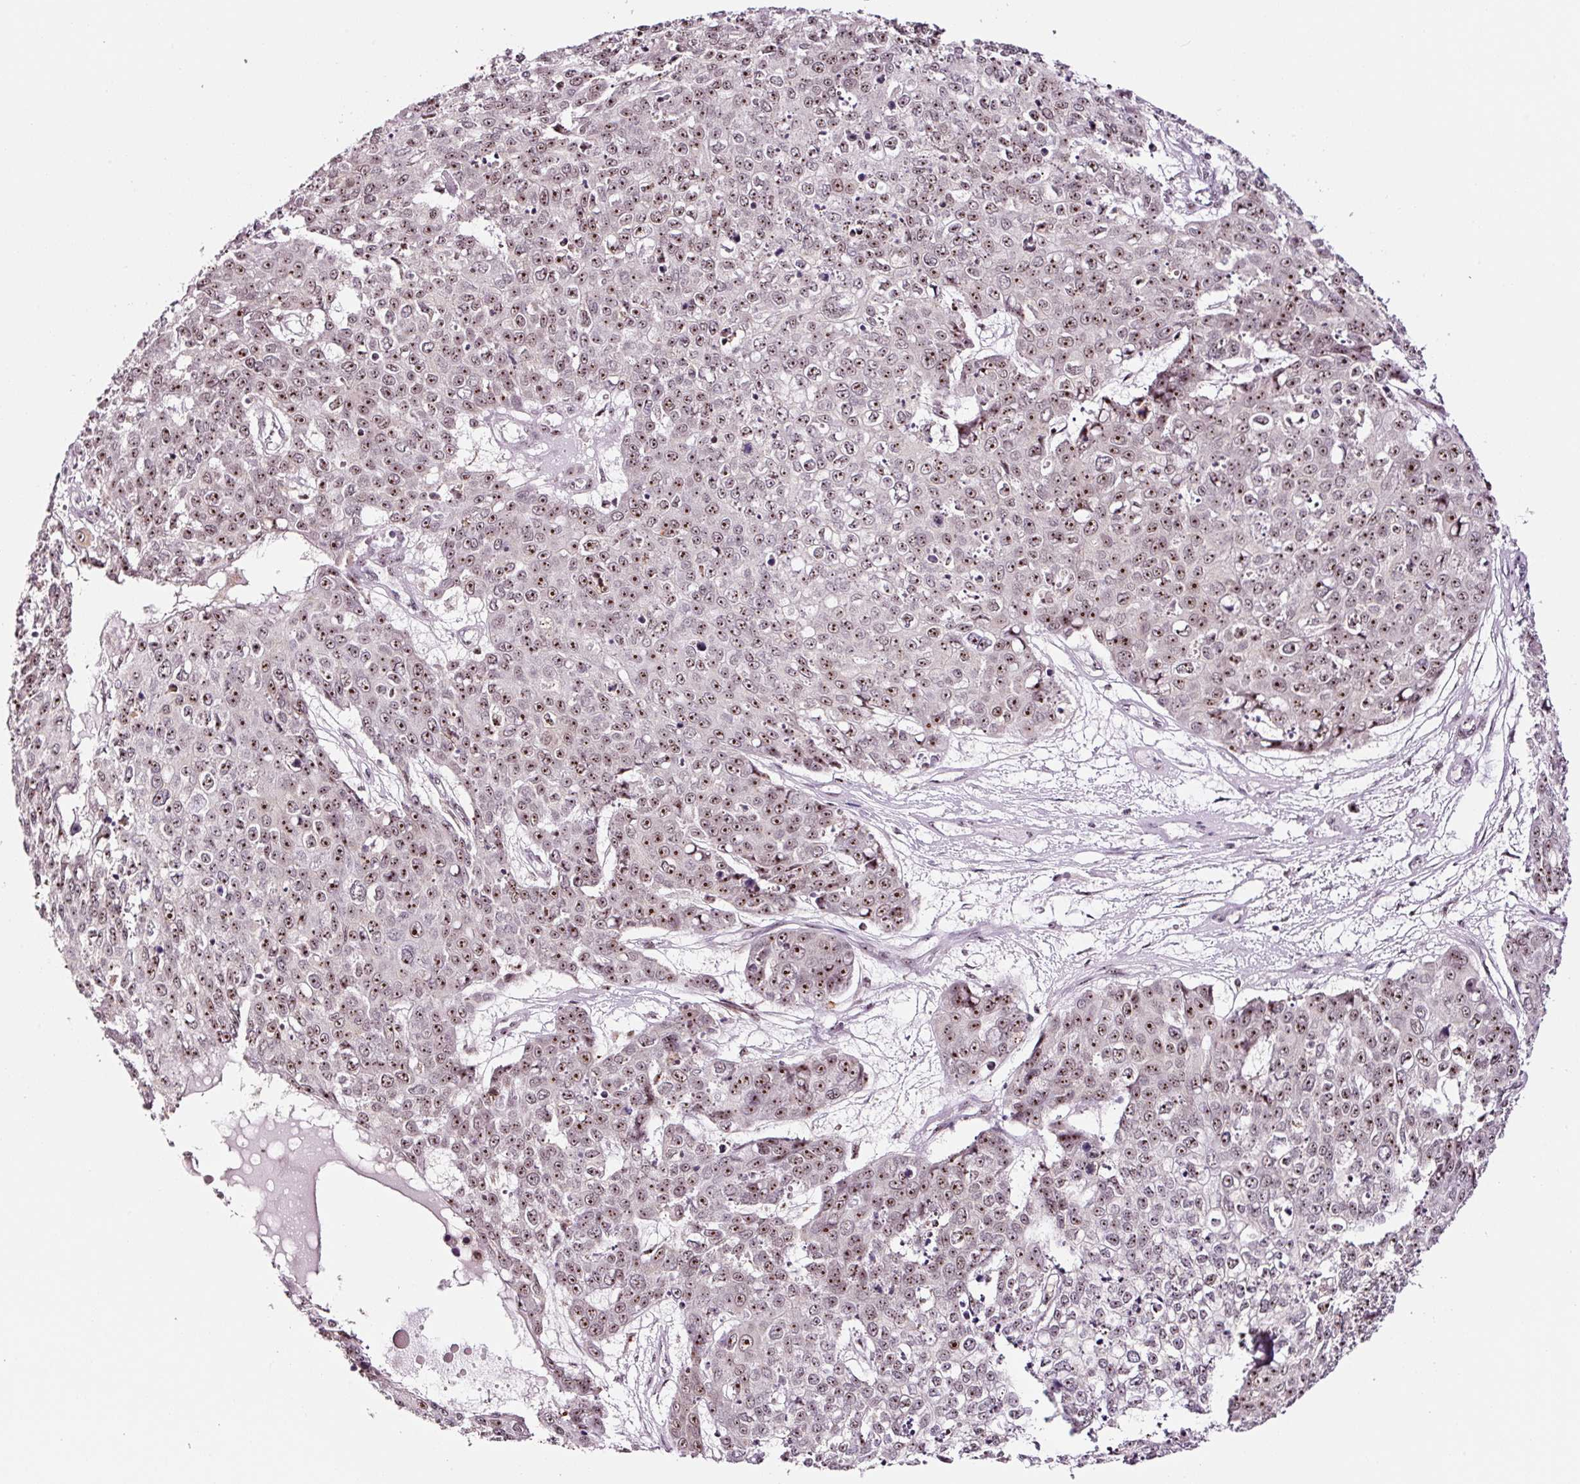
{"staining": {"intensity": "strong", "quantity": "25%-75%", "location": "nuclear"}, "tissue": "skin cancer", "cell_type": "Tumor cells", "image_type": "cancer", "snomed": [{"axis": "morphology", "description": "Normal tissue, NOS"}, {"axis": "morphology", "description": "Squamous cell carcinoma, NOS"}, {"axis": "topography", "description": "Skin"}], "caption": "Tumor cells display high levels of strong nuclear positivity in approximately 25%-75% of cells in human skin cancer (squamous cell carcinoma).", "gene": "GNL3", "patient": {"sex": "male", "age": 72}}